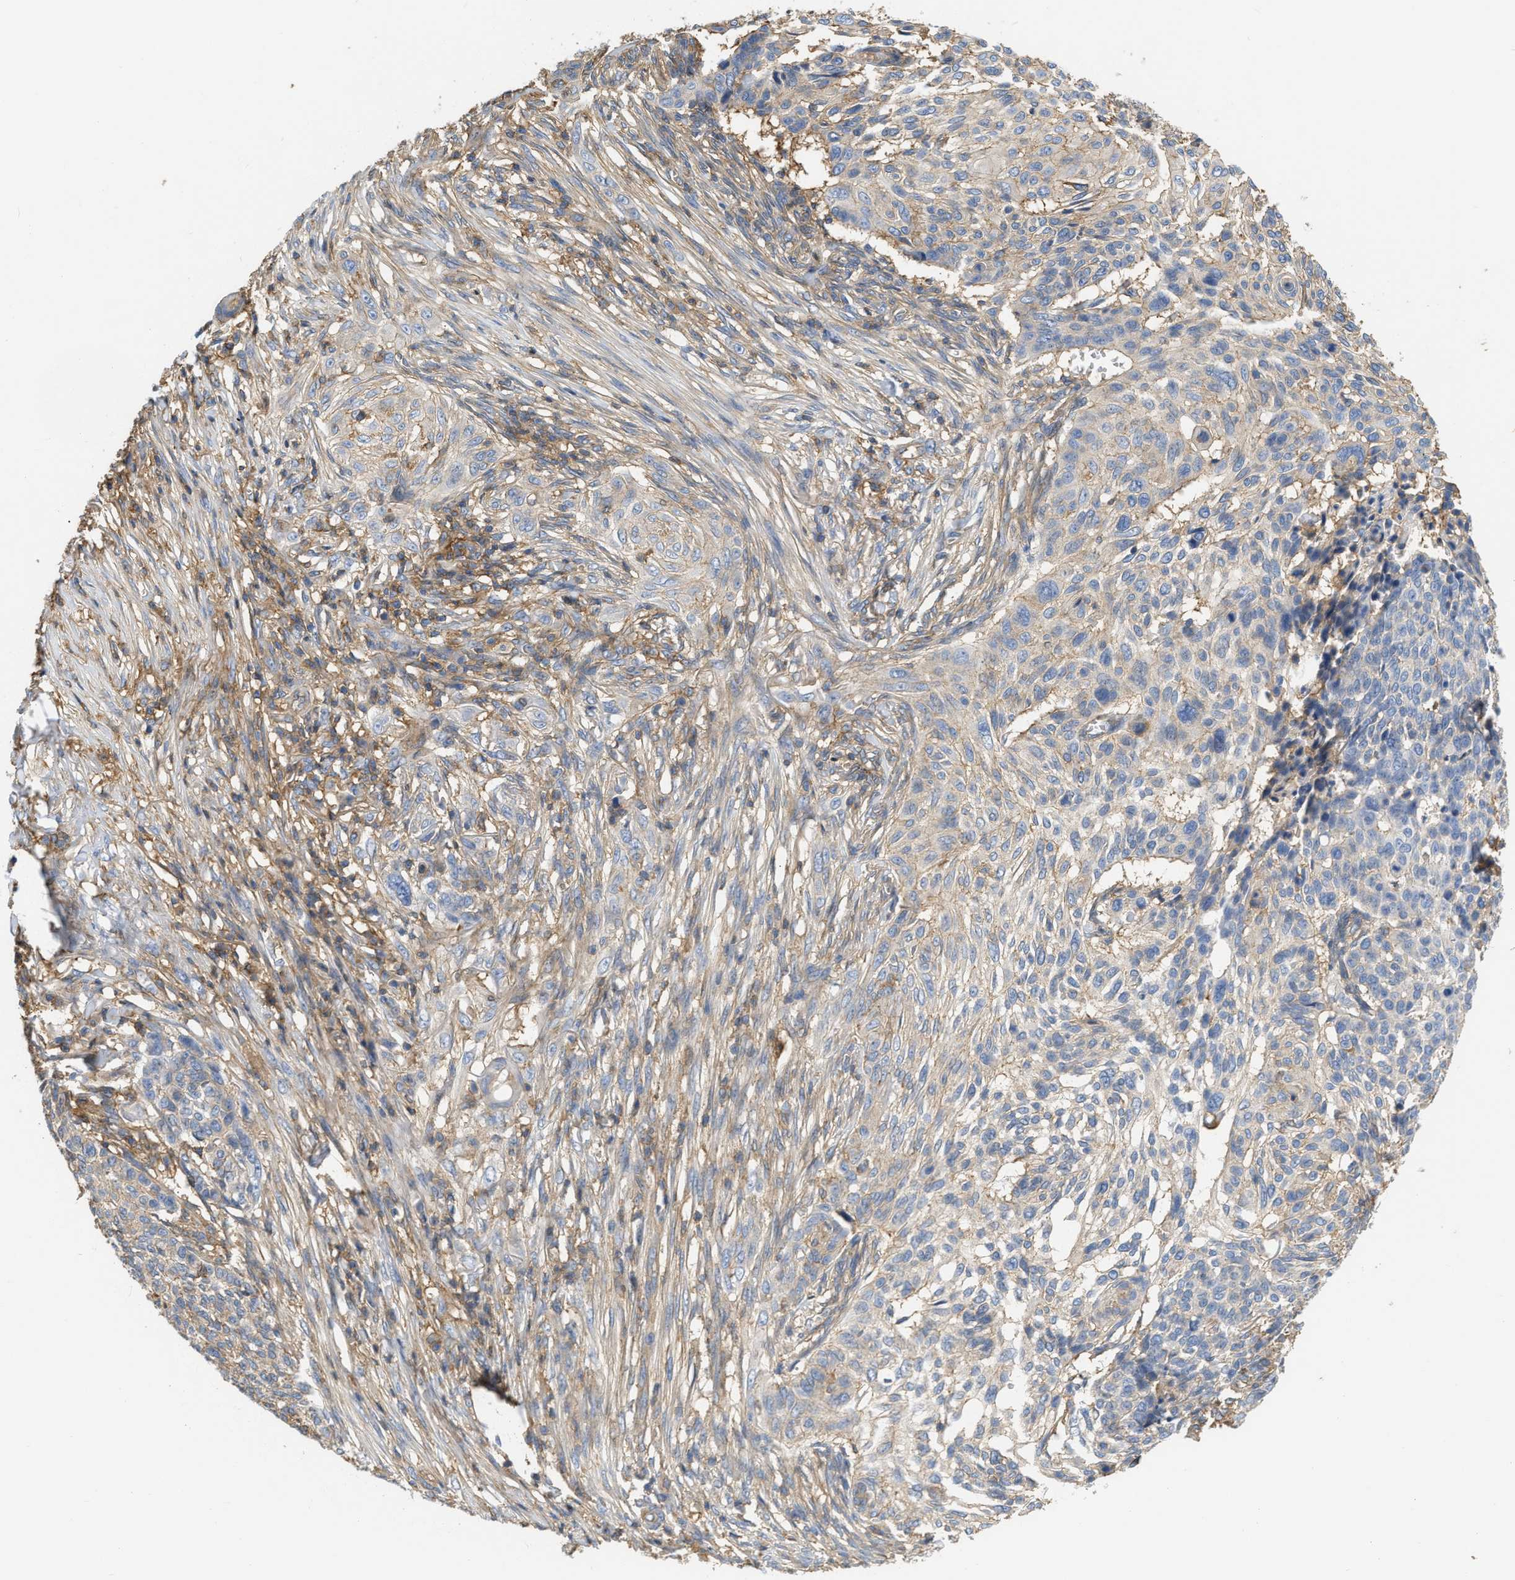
{"staining": {"intensity": "negative", "quantity": "none", "location": "none"}, "tissue": "skin cancer", "cell_type": "Tumor cells", "image_type": "cancer", "snomed": [{"axis": "morphology", "description": "Basal cell carcinoma"}, {"axis": "topography", "description": "Skin"}], "caption": "Immunohistochemistry of skin basal cell carcinoma displays no positivity in tumor cells. The staining was performed using DAB (3,3'-diaminobenzidine) to visualize the protein expression in brown, while the nuclei were stained in blue with hematoxylin (Magnification: 20x).", "gene": "GNB4", "patient": {"sex": "male", "age": 85}}